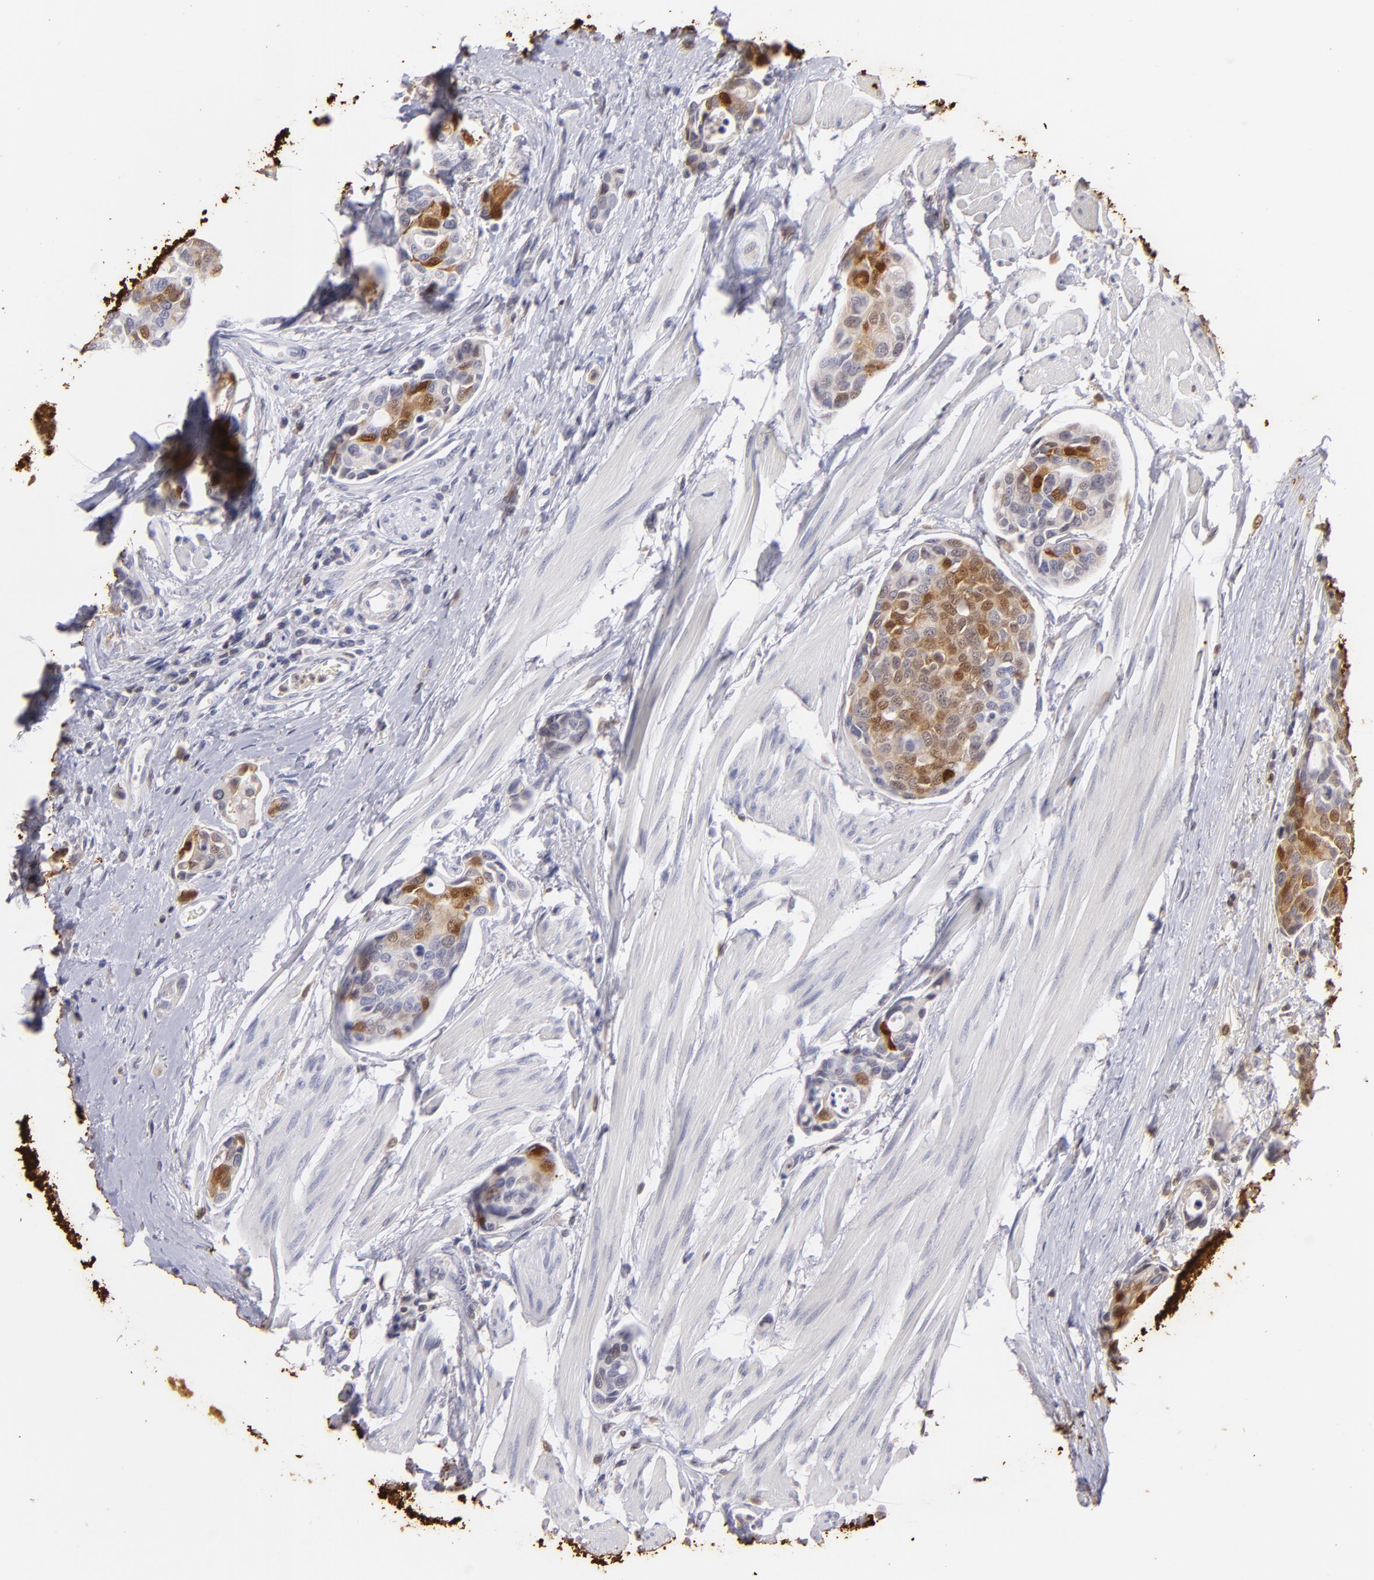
{"staining": {"intensity": "moderate", "quantity": "25%-75%", "location": "cytoplasmic/membranous,nuclear"}, "tissue": "urothelial cancer", "cell_type": "Tumor cells", "image_type": "cancer", "snomed": [{"axis": "morphology", "description": "Urothelial carcinoma, High grade"}, {"axis": "topography", "description": "Urinary bladder"}], "caption": "This is a histology image of immunohistochemistry staining of urothelial carcinoma (high-grade), which shows moderate expression in the cytoplasmic/membranous and nuclear of tumor cells.", "gene": "S100A2", "patient": {"sex": "male", "age": 78}}